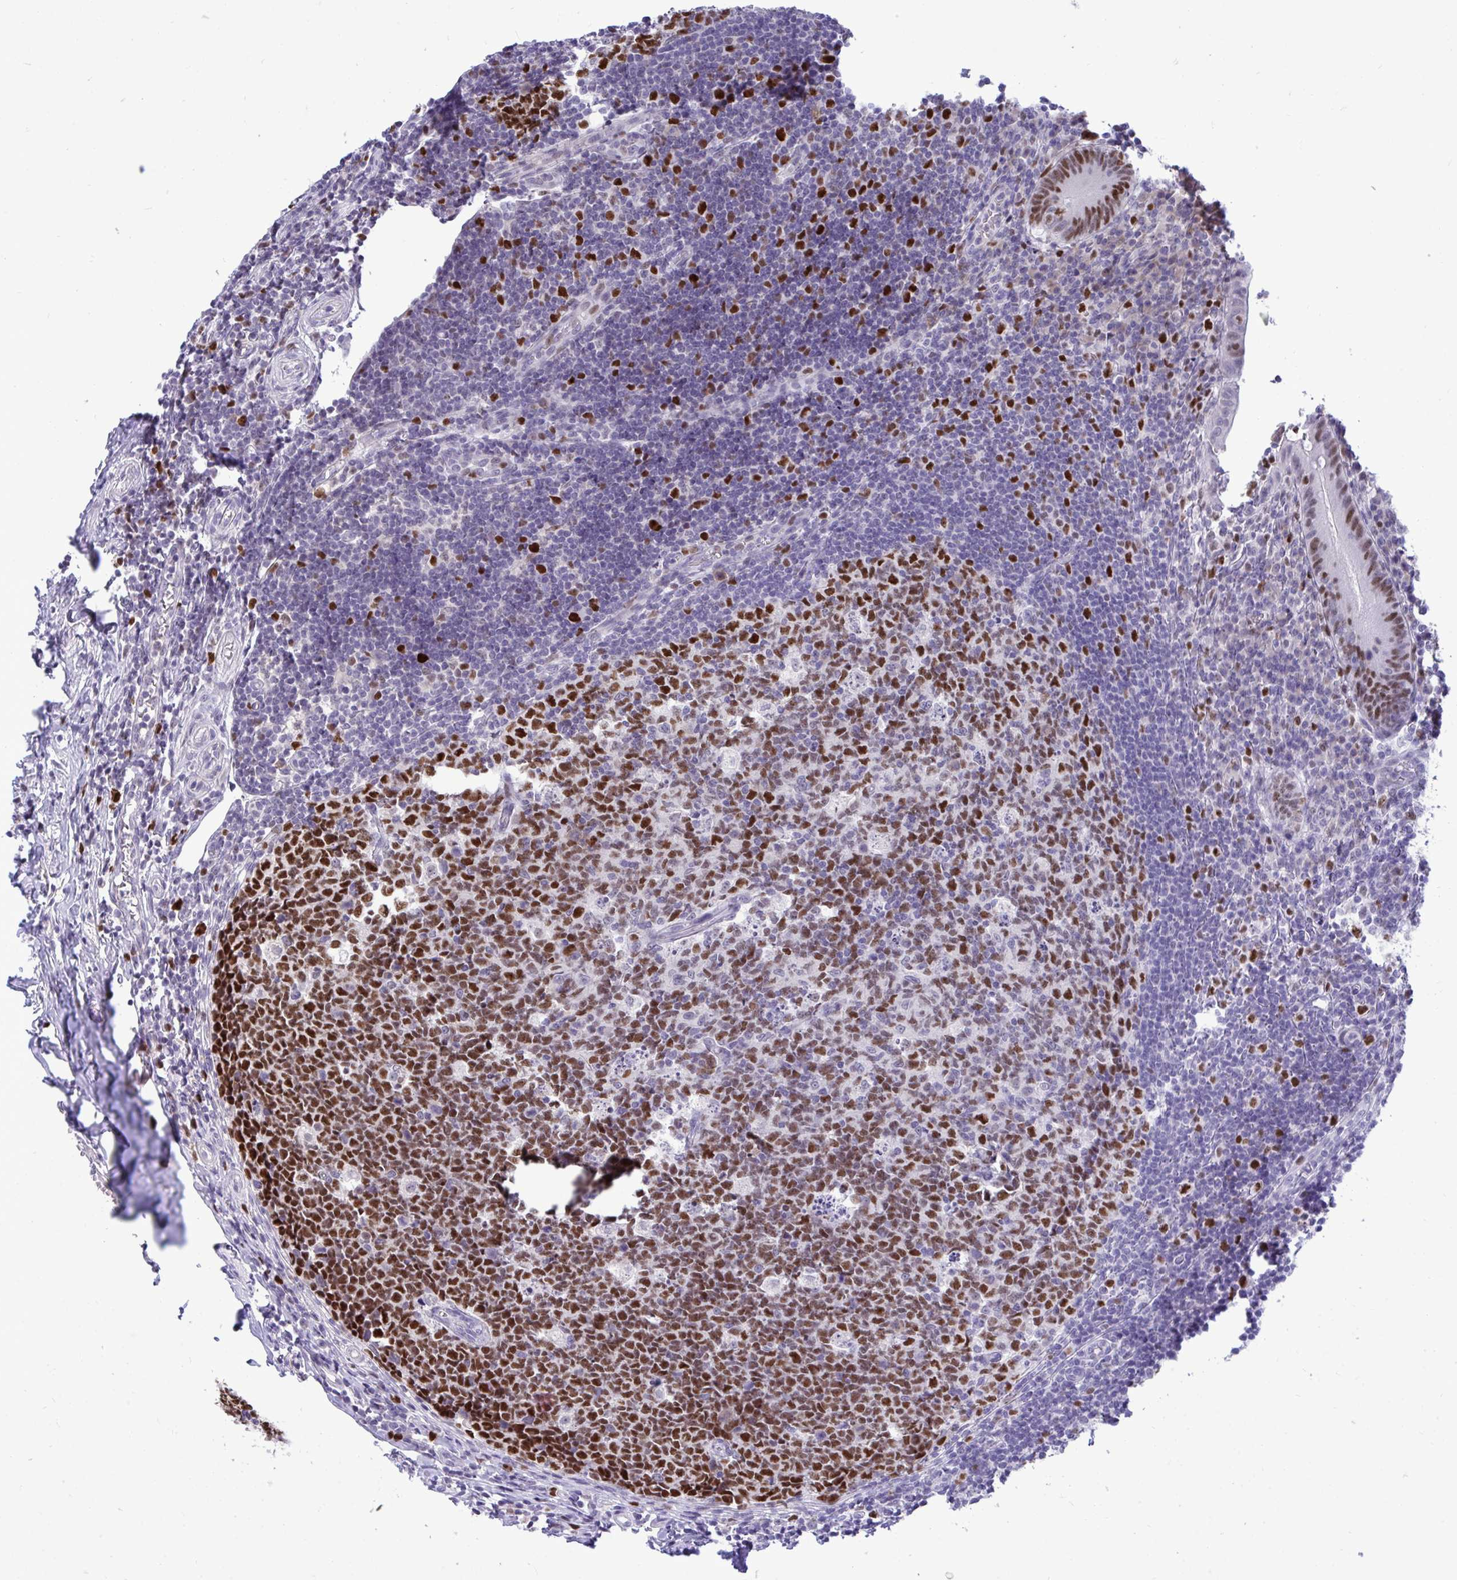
{"staining": {"intensity": "strong", "quantity": "25%-75%", "location": "nuclear"}, "tissue": "appendix", "cell_type": "Glandular cells", "image_type": "normal", "snomed": [{"axis": "morphology", "description": "Normal tissue, NOS"}, {"axis": "topography", "description": "Appendix"}], "caption": "Immunohistochemistry (IHC) image of normal appendix: human appendix stained using IHC reveals high levels of strong protein expression localized specifically in the nuclear of glandular cells, appearing as a nuclear brown color.", "gene": "C1QL2", "patient": {"sex": "male", "age": 18}}